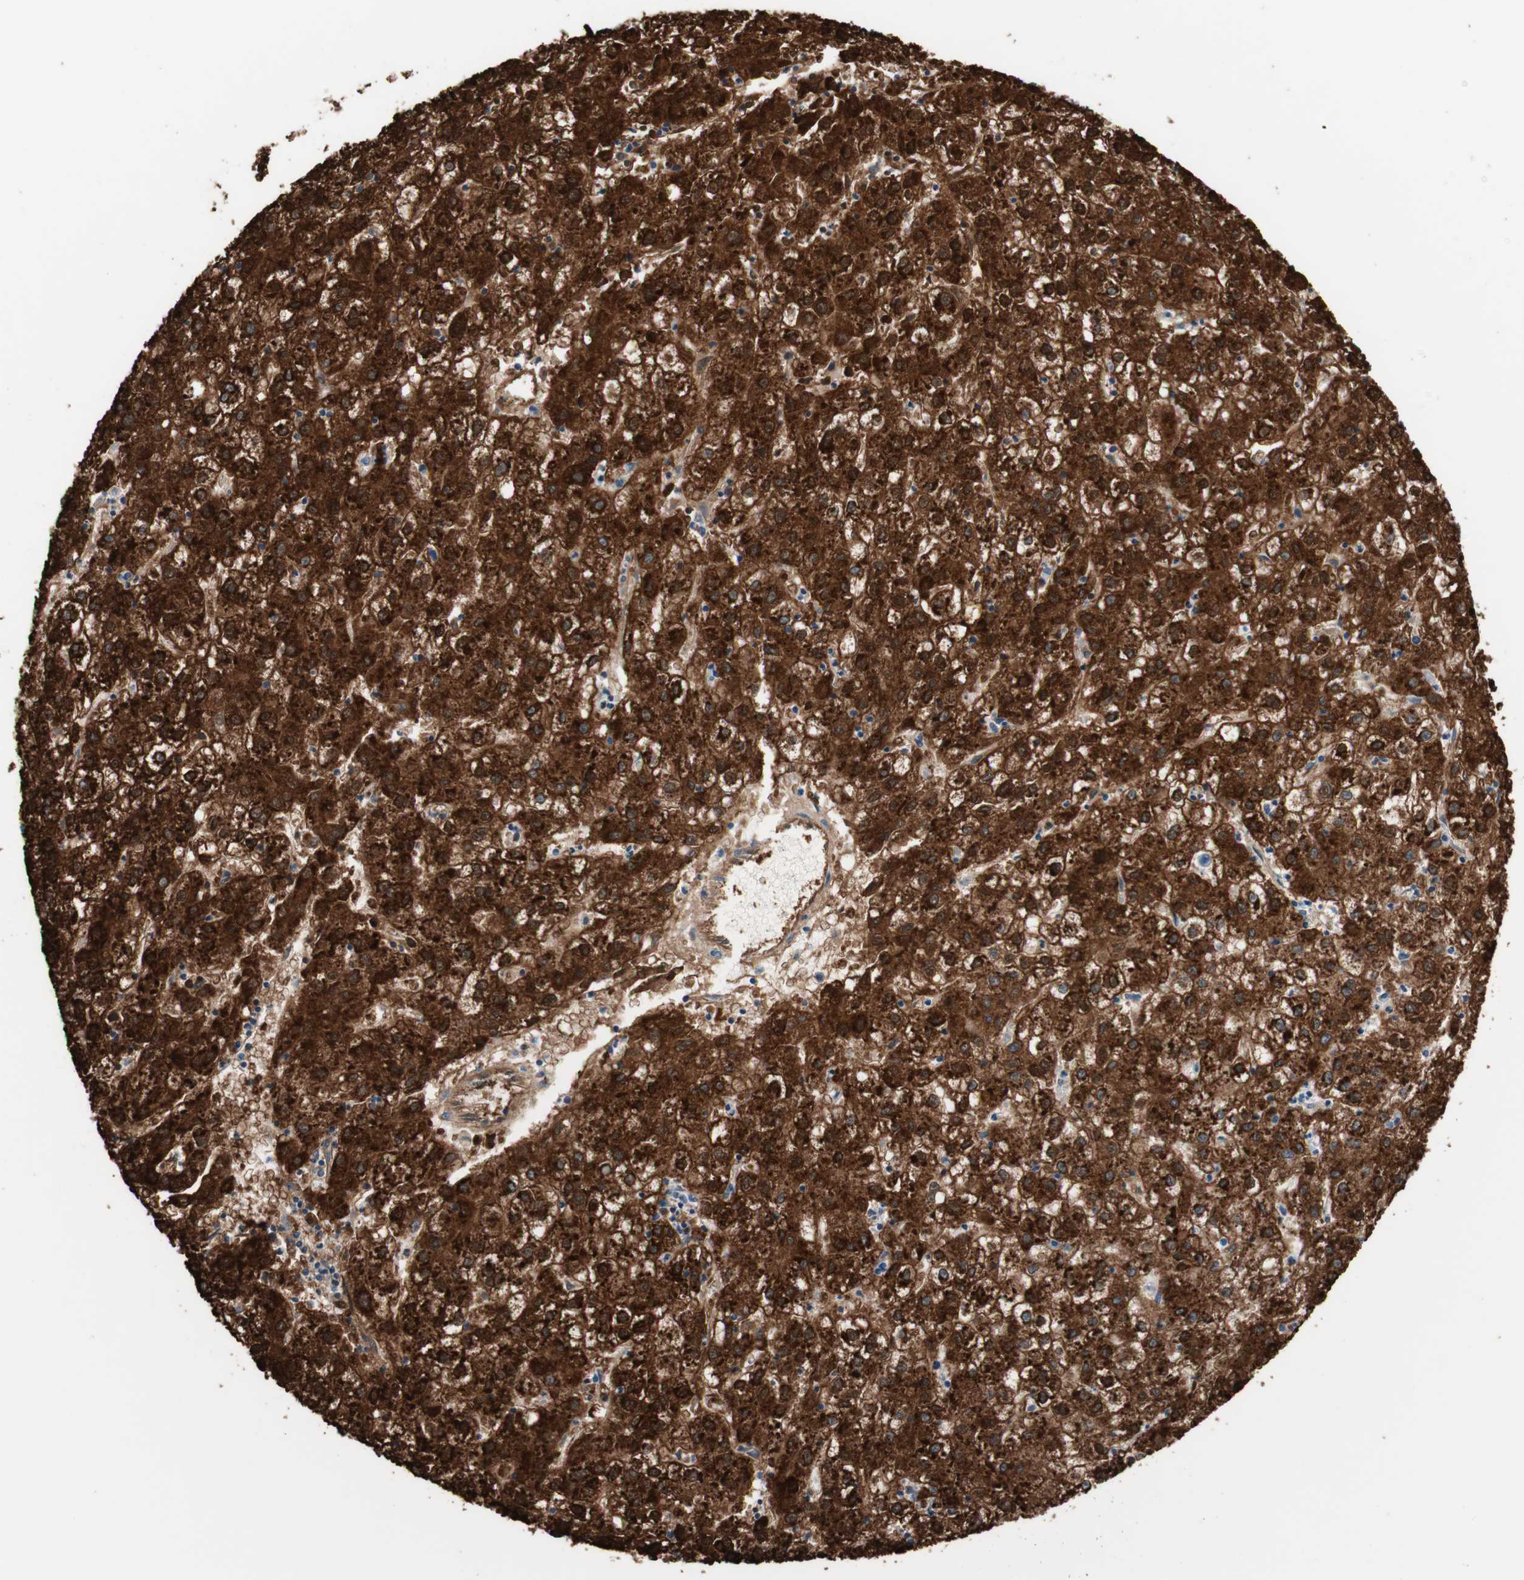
{"staining": {"intensity": "strong", "quantity": ">75%", "location": "cytoplasmic/membranous"}, "tissue": "liver cancer", "cell_type": "Tumor cells", "image_type": "cancer", "snomed": [{"axis": "morphology", "description": "Carcinoma, Hepatocellular, NOS"}, {"axis": "topography", "description": "Liver"}], "caption": "Immunohistochemistry staining of liver cancer (hepatocellular carcinoma), which shows high levels of strong cytoplasmic/membranous staining in about >75% of tumor cells indicating strong cytoplasmic/membranous protein positivity. The staining was performed using DAB (brown) for protein detection and nuclei were counterstained in hematoxylin (blue).", "gene": "GLUL", "patient": {"sex": "male", "age": 72}}